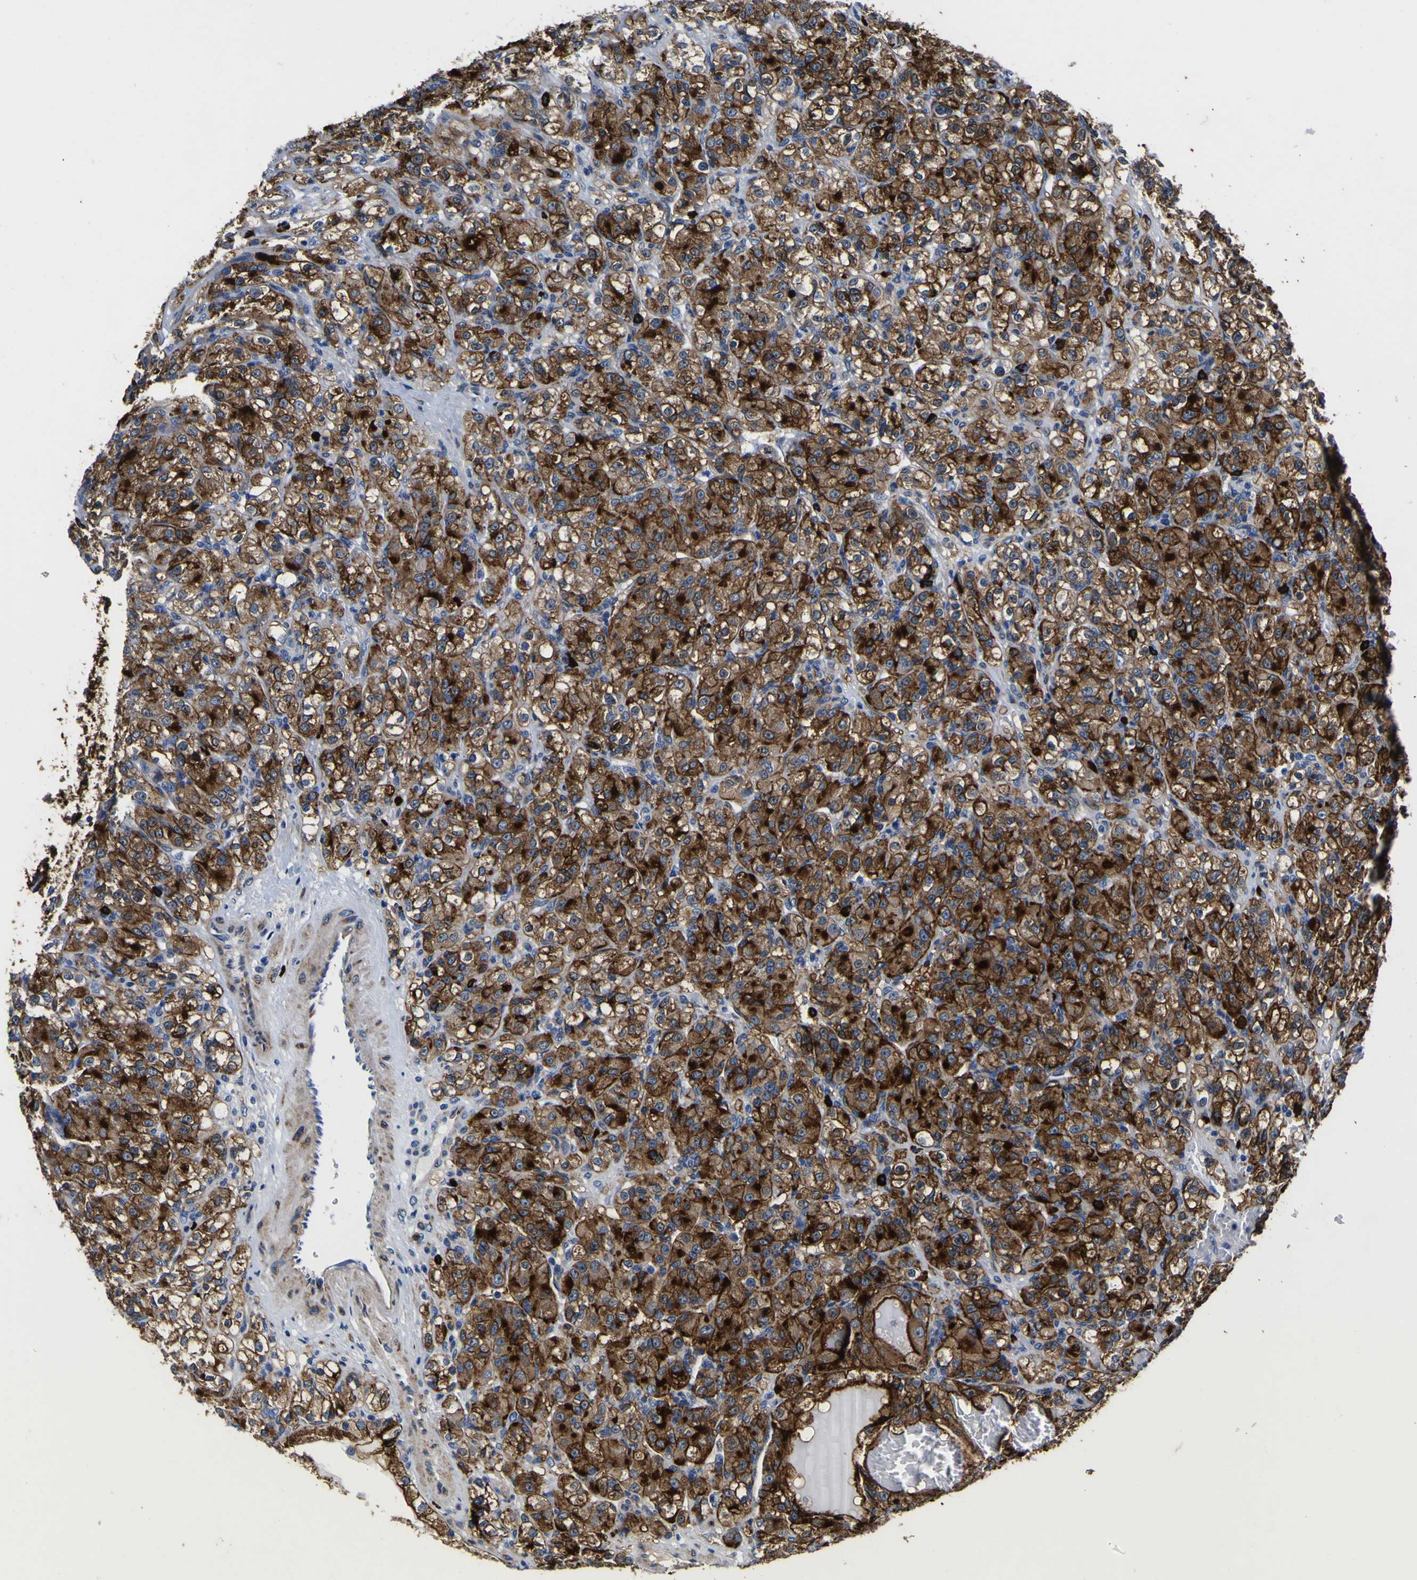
{"staining": {"intensity": "strong", "quantity": ">75%", "location": "cytoplasmic/membranous"}, "tissue": "renal cancer", "cell_type": "Tumor cells", "image_type": "cancer", "snomed": [{"axis": "morphology", "description": "Adenocarcinoma, NOS"}, {"axis": "topography", "description": "Kidney"}], "caption": "A photomicrograph of adenocarcinoma (renal) stained for a protein exhibits strong cytoplasmic/membranous brown staining in tumor cells.", "gene": "SCD", "patient": {"sex": "male", "age": 61}}